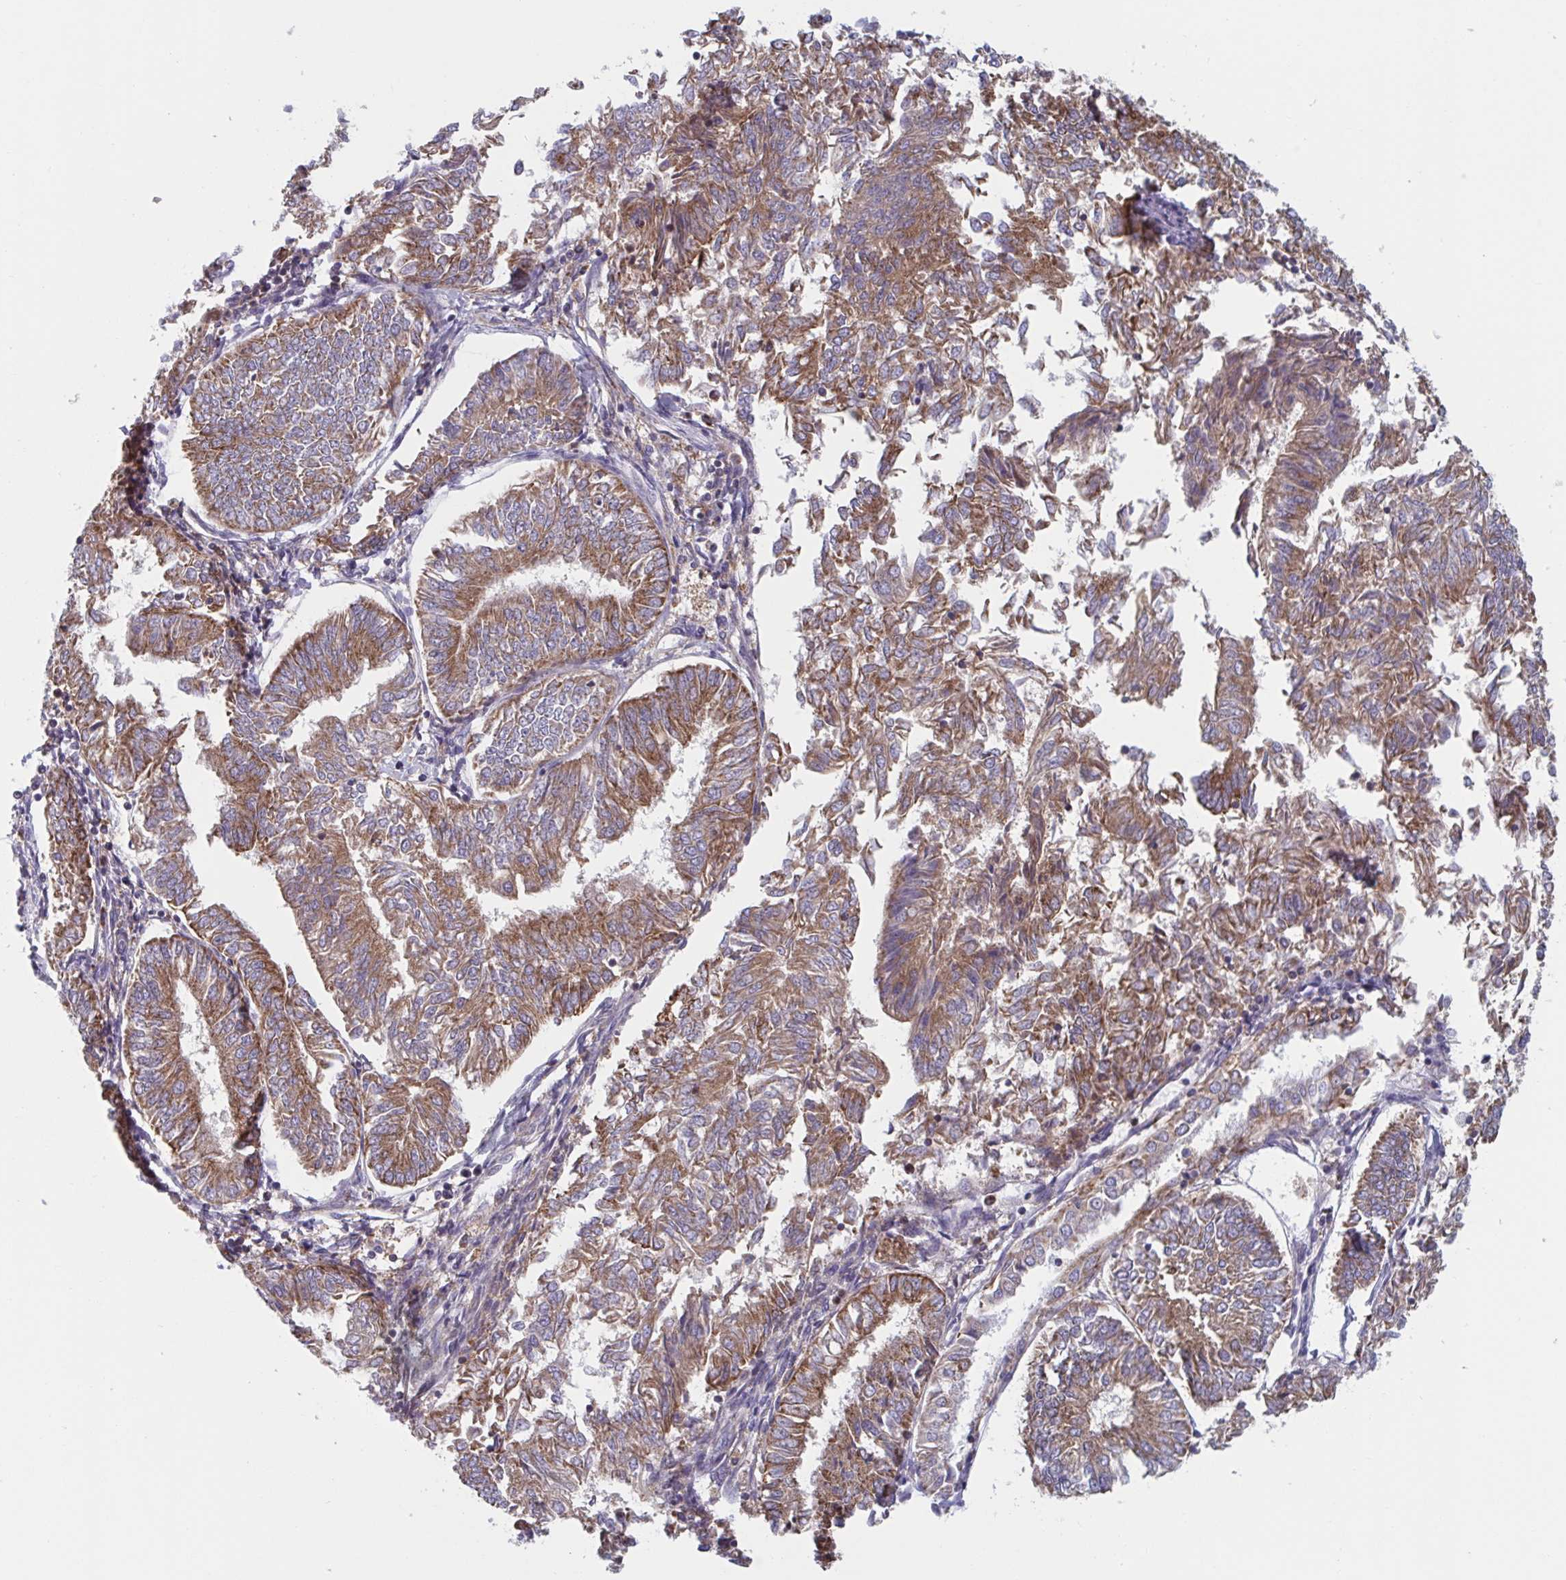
{"staining": {"intensity": "moderate", "quantity": ">75%", "location": "cytoplasmic/membranous"}, "tissue": "endometrial cancer", "cell_type": "Tumor cells", "image_type": "cancer", "snomed": [{"axis": "morphology", "description": "Adenocarcinoma, NOS"}, {"axis": "topography", "description": "Endometrium"}], "caption": "This histopathology image demonstrates immunohistochemistry staining of endometrial cancer (adenocarcinoma), with medium moderate cytoplasmic/membranous expression in approximately >75% of tumor cells.", "gene": "NIPSNAP1", "patient": {"sex": "female", "age": 58}}